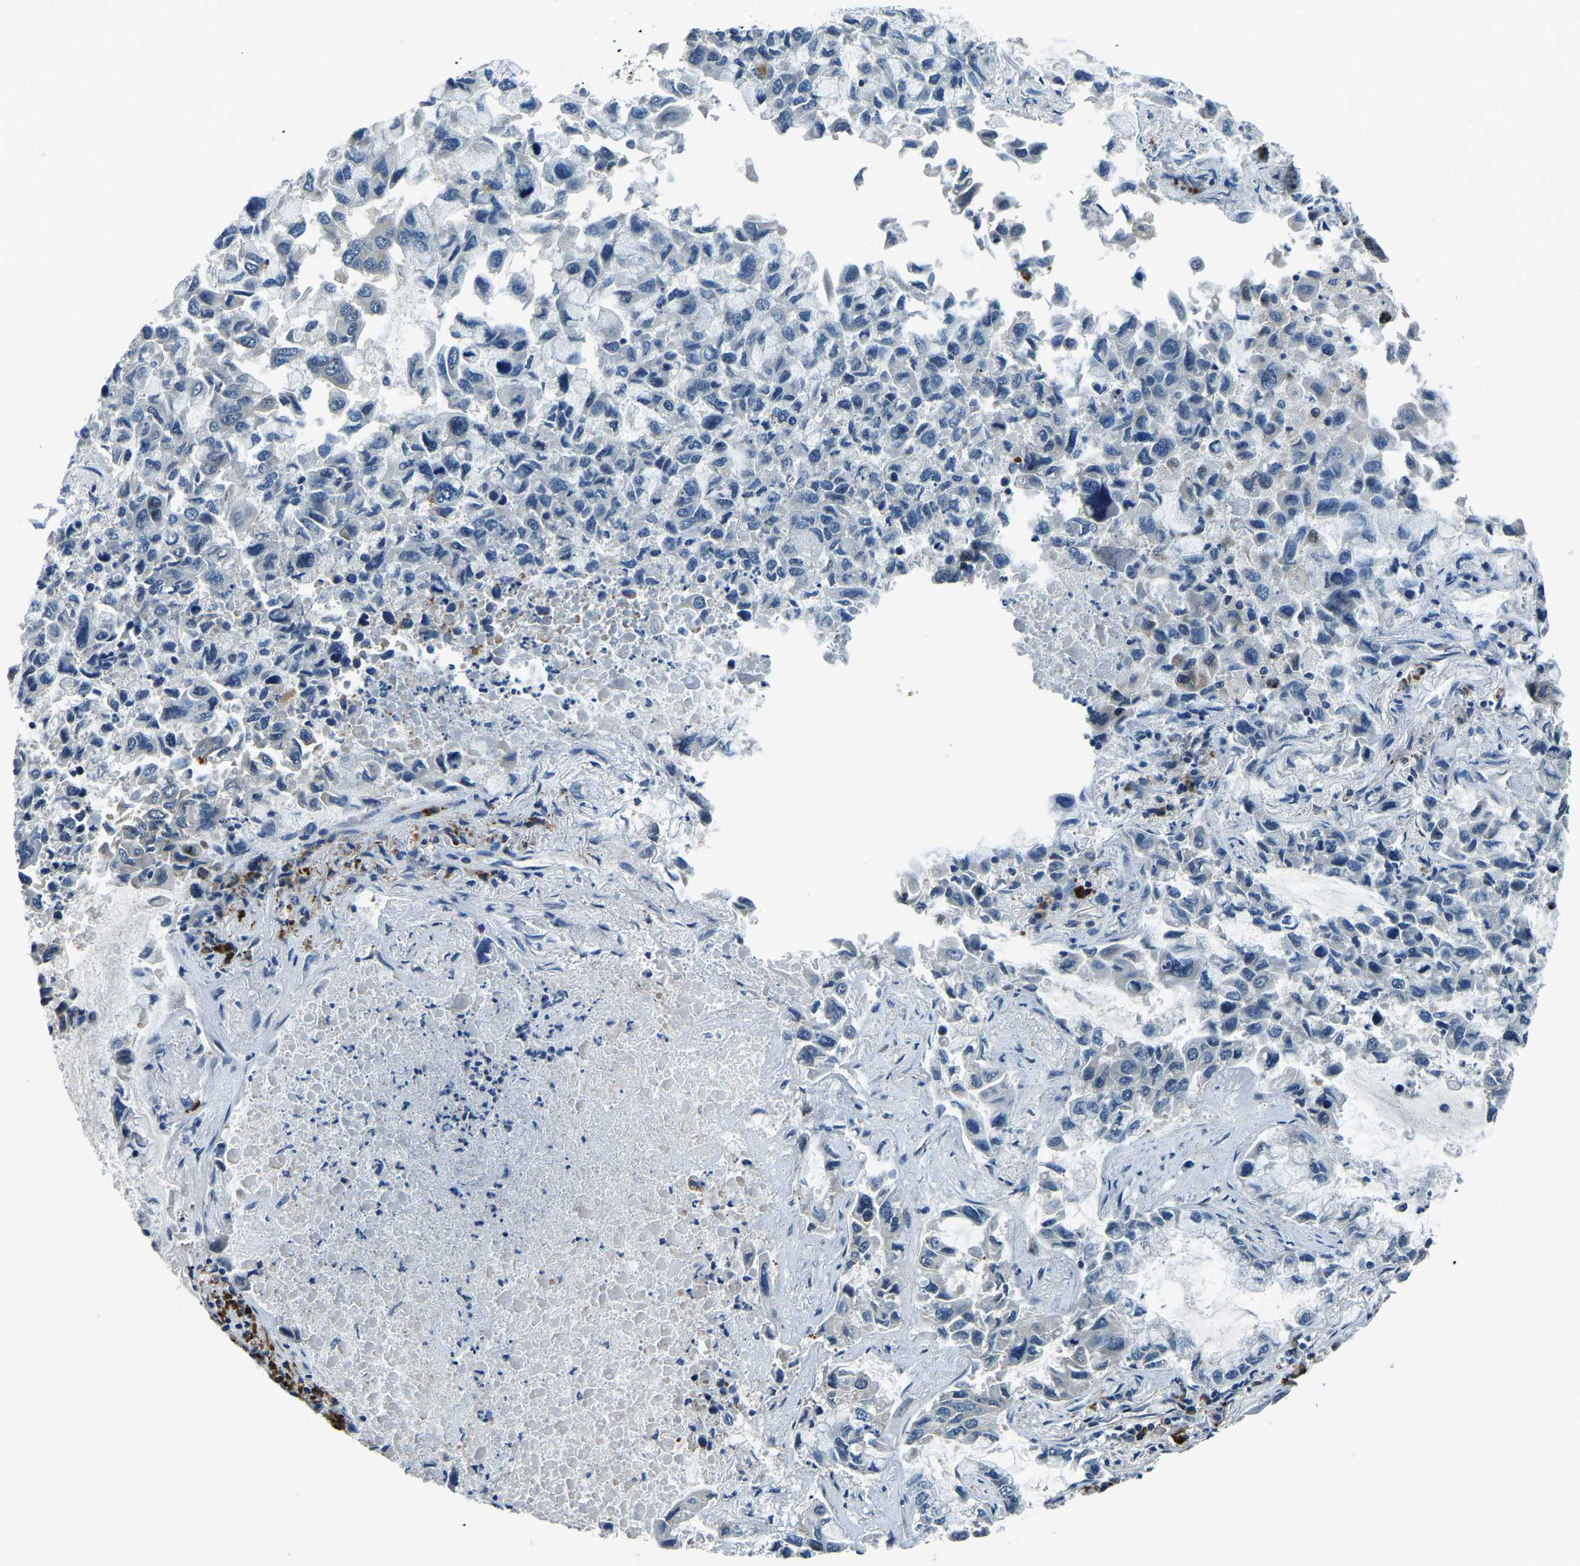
{"staining": {"intensity": "negative", "quantity": "none", "location": "none"}, "tissue": "lung cancer", "cell_type": "Tumor cells", "image_type": "cancer", "snomed": [{"axis": "morphology", "description": "Adenocarcinoma, NOS"}, {"axis": "topography", "description": "Lung"}], "caption": "Image shows no significant protein expression in tumor cells of lung cancer (adenocarcinoma).", "gene": "ING2", "patient": {"sex": "male", "age": 64}}